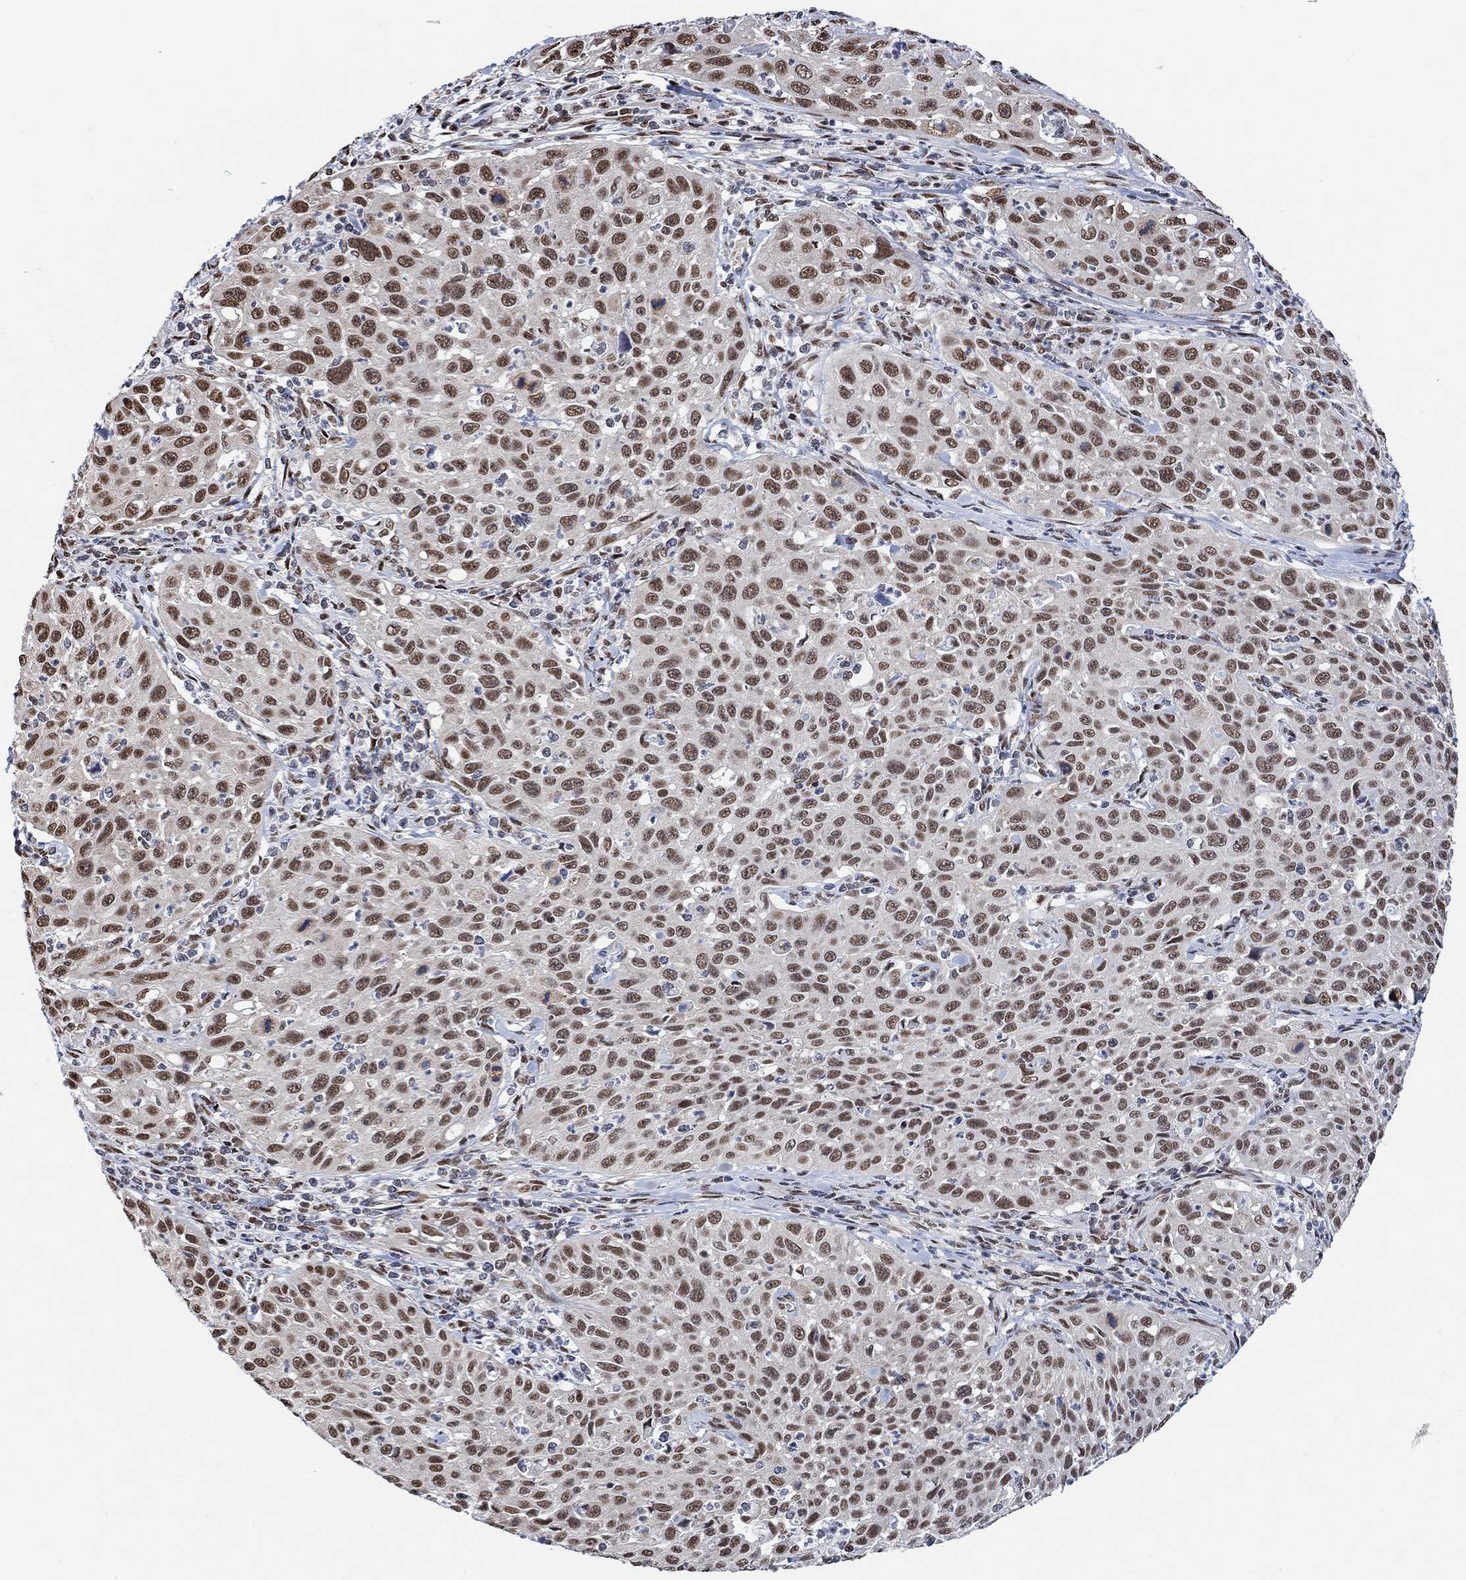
{"staining": {"intensity": "strong", "quantity": "25%-75%", "location": "nuclear"}, "tissue": "cervical cancer", "cell_type": "Tumor cells", "image_type": "cancer", "snomed": [{"axis": "morphology", "description": "Squamous cell carcinoma, NOS"}, {"axis": "topography", "description": "Cervix"}], "caption": "A histopathology image of human squamous cell carcinoma (cervical) stained for a protein reveals strong nuclear brown staining in tumor cells.", "gene": "USP39", "patient": {"sex": "female", "age": 26}}